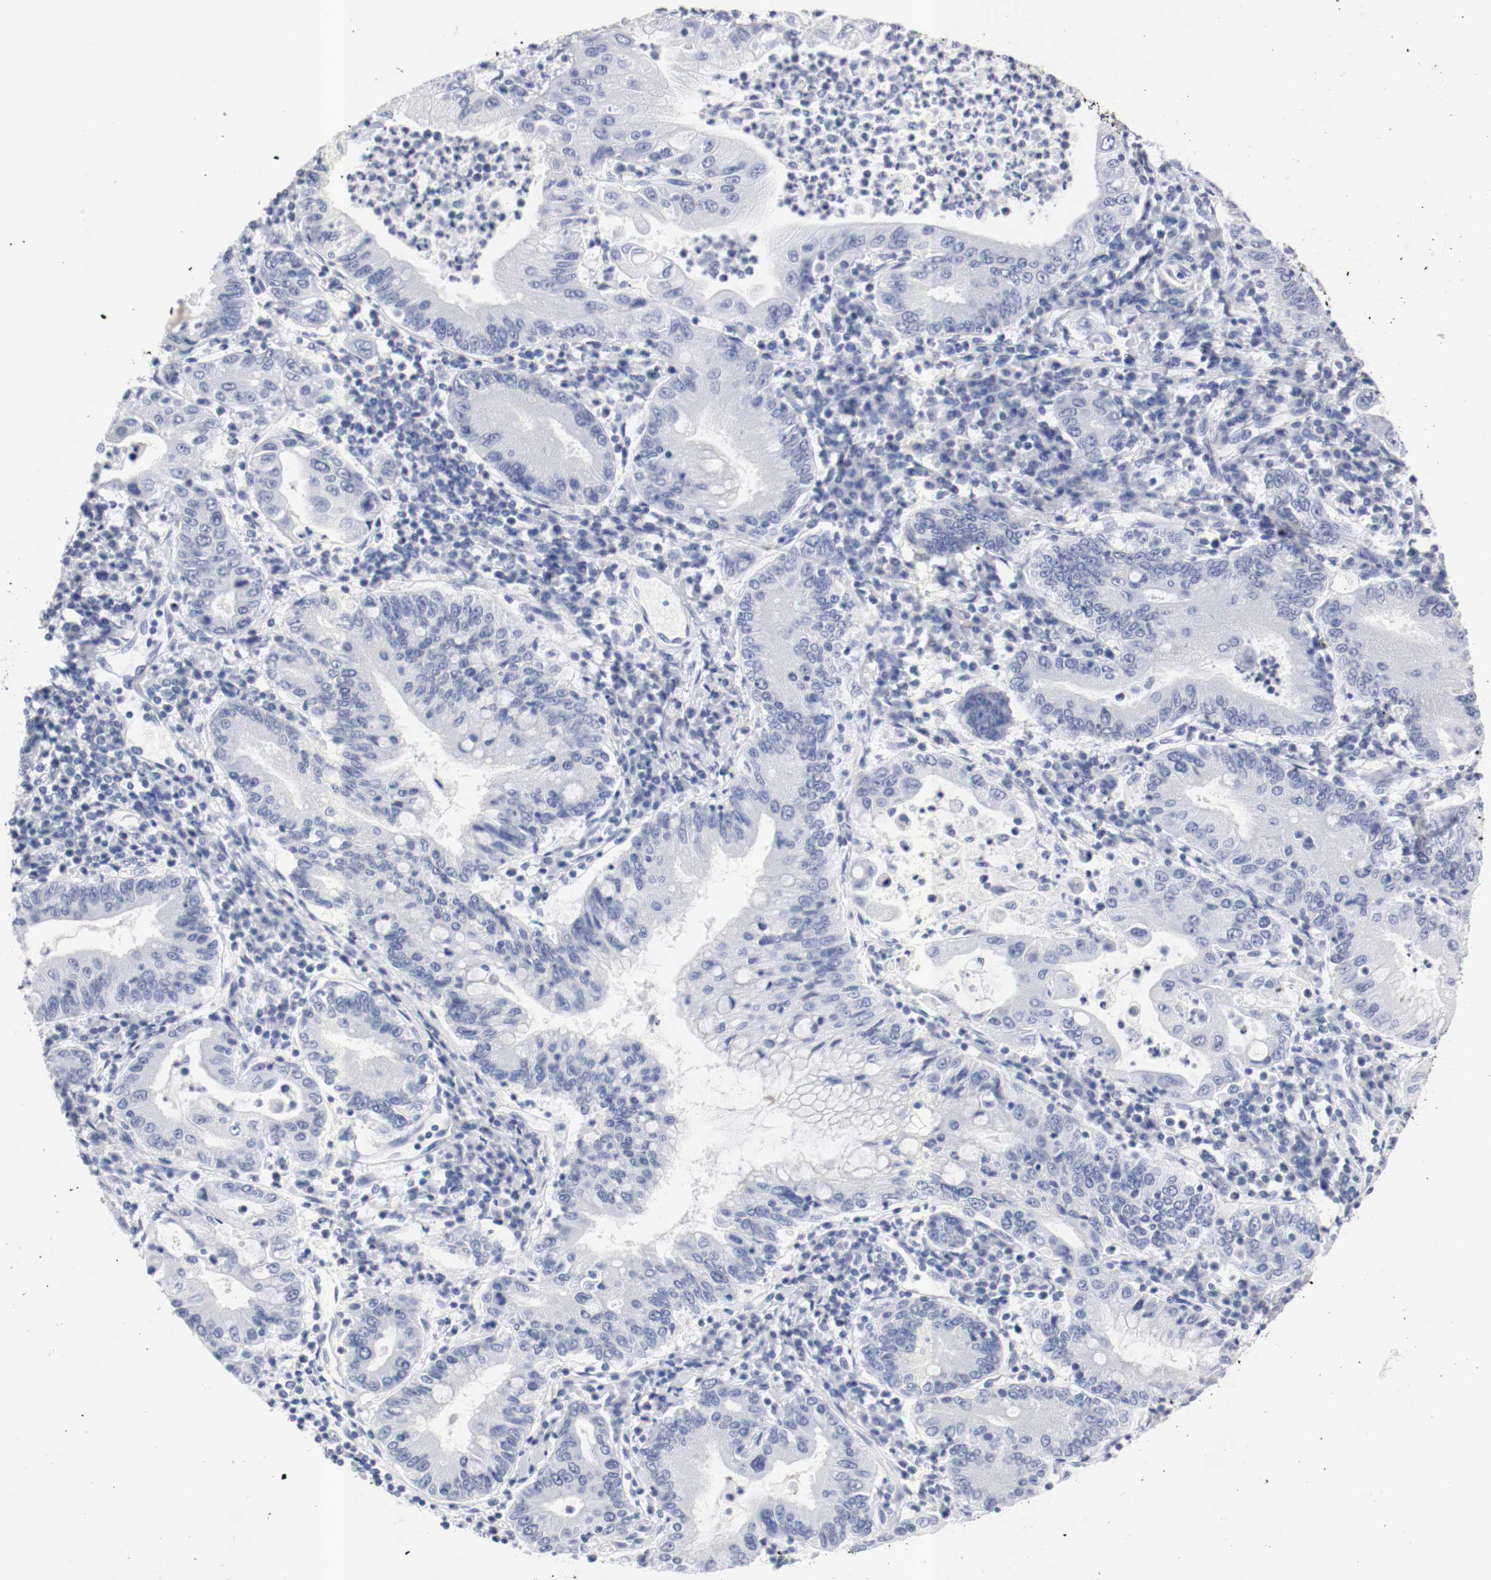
{"staining": {"intensity": "negative", "quantity": "none", "location": "none"}, "tissue": "stomach cancer", "cell_type": "Tumor cells", "image_type": "cancer", "snomed": [{"axis": "morphology", "description": "Normal tissue, NOS"}, {"axis": "morphology", "description": "Adenocarcinoma, NOS"}, {"axis": "topography", "description": "Esophagus"}, {"axis": "topography", "description": "Stomach, upper"}, {"axis": "topography", "description": "Peripheral nerve tissue"}], "caption": "Immunohistochemical staining of human stomach adenocarcinoma reveals no significant staining in tumor cells.", "gene": "GAD1", "patient": {"sex": "male", "age": 62}}